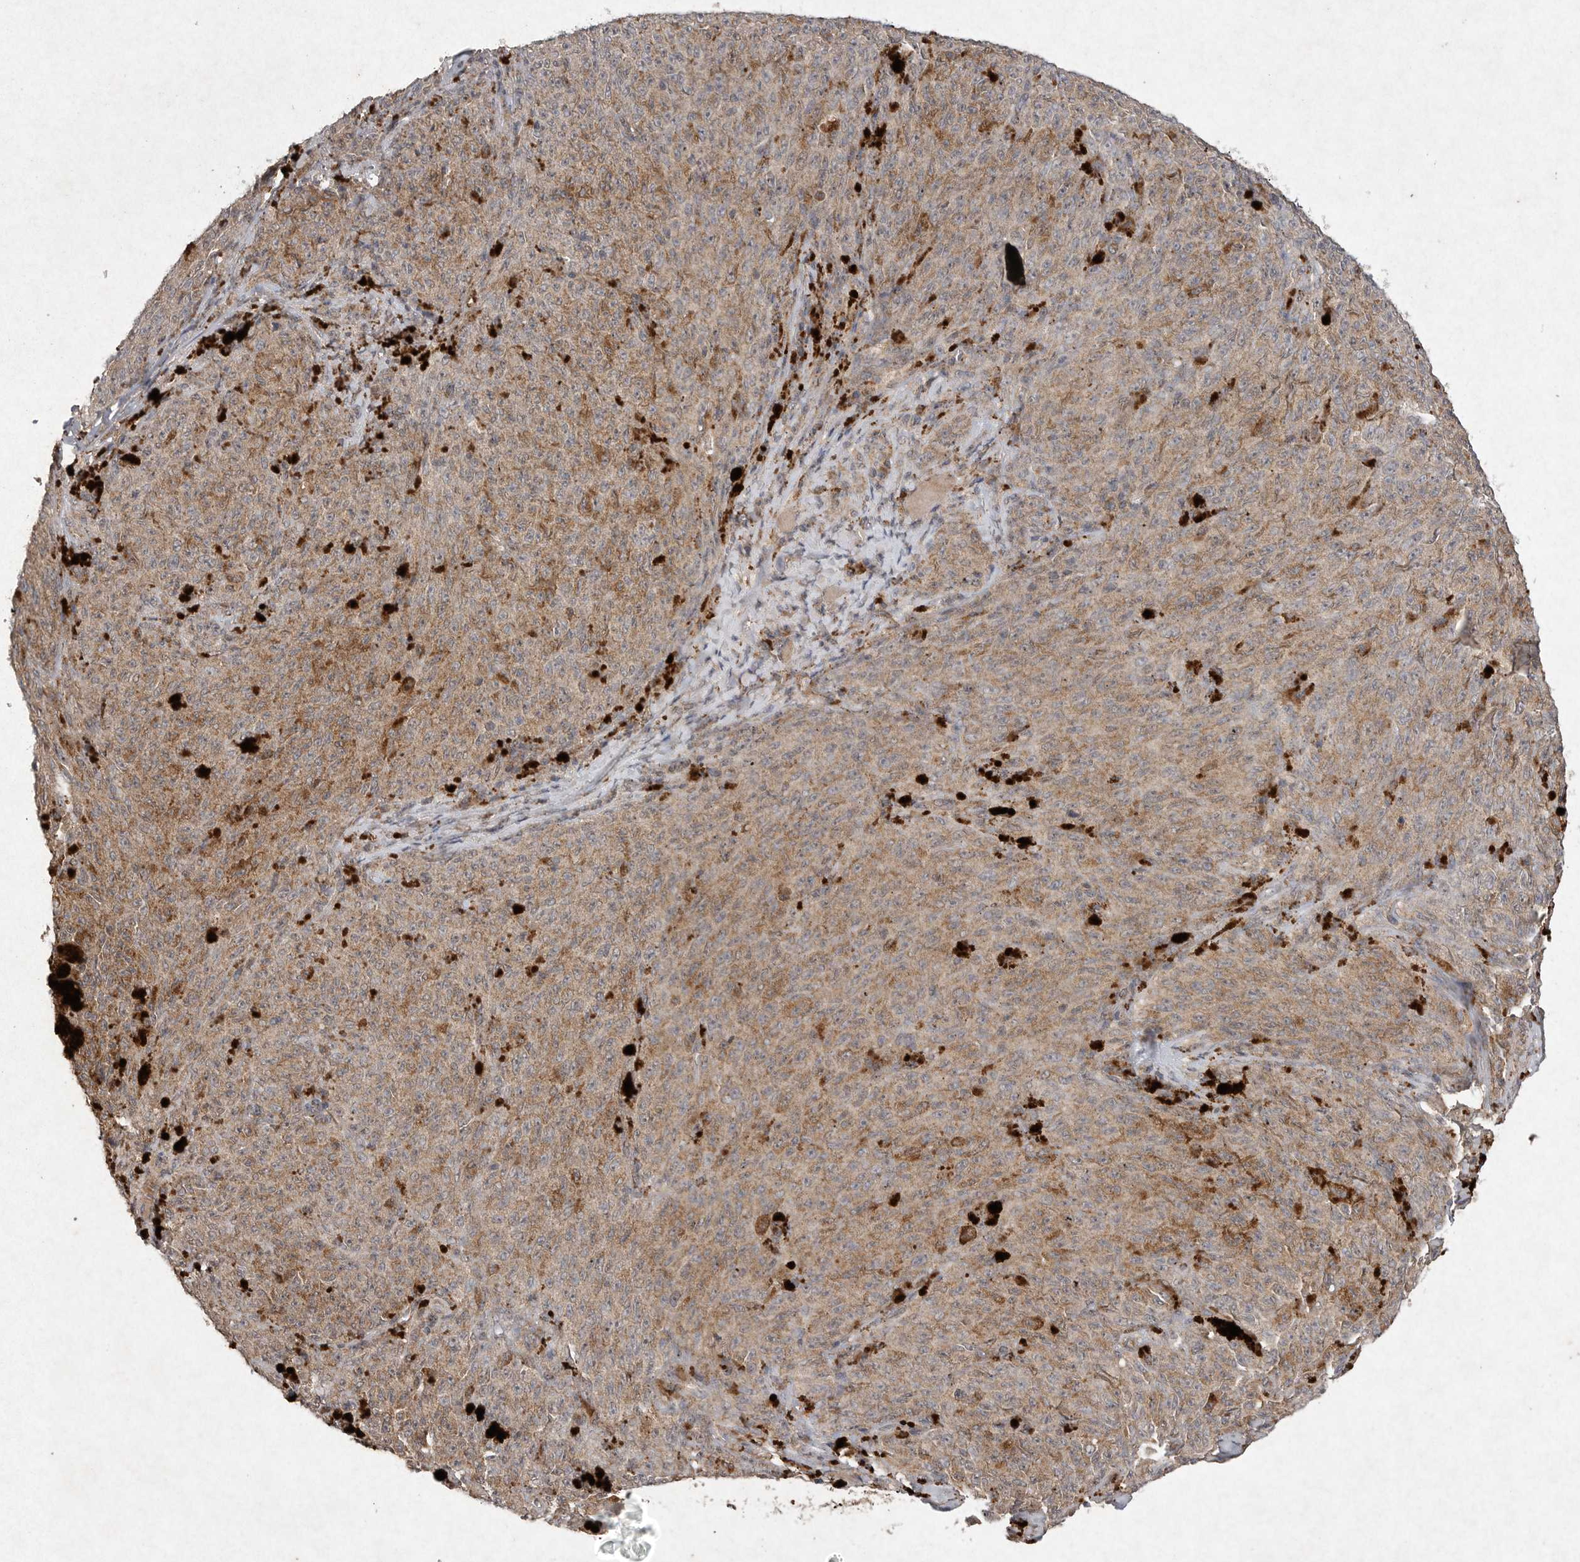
{"staining": {"intensity": "moderate", "quantity": ">75%", "location": "cytoplasmic/membranous"}, "tissue": "melanoma", "cell_type": "Tumor cells", "image_type": "cancer", "snomed": [{"axis": "morphology", "description": "Malignant melanoma, NOS"}, {"axis": "topography", "description": "Skin"}], "caption": "Moderate cytoplasmic/membranous expression for a protein is seen in approximately >75% of tumor cells of melanoma using immunohistochemistry (IHC).", "gene": "DDR1", "patient": {"sex": "female", "age": 82}}